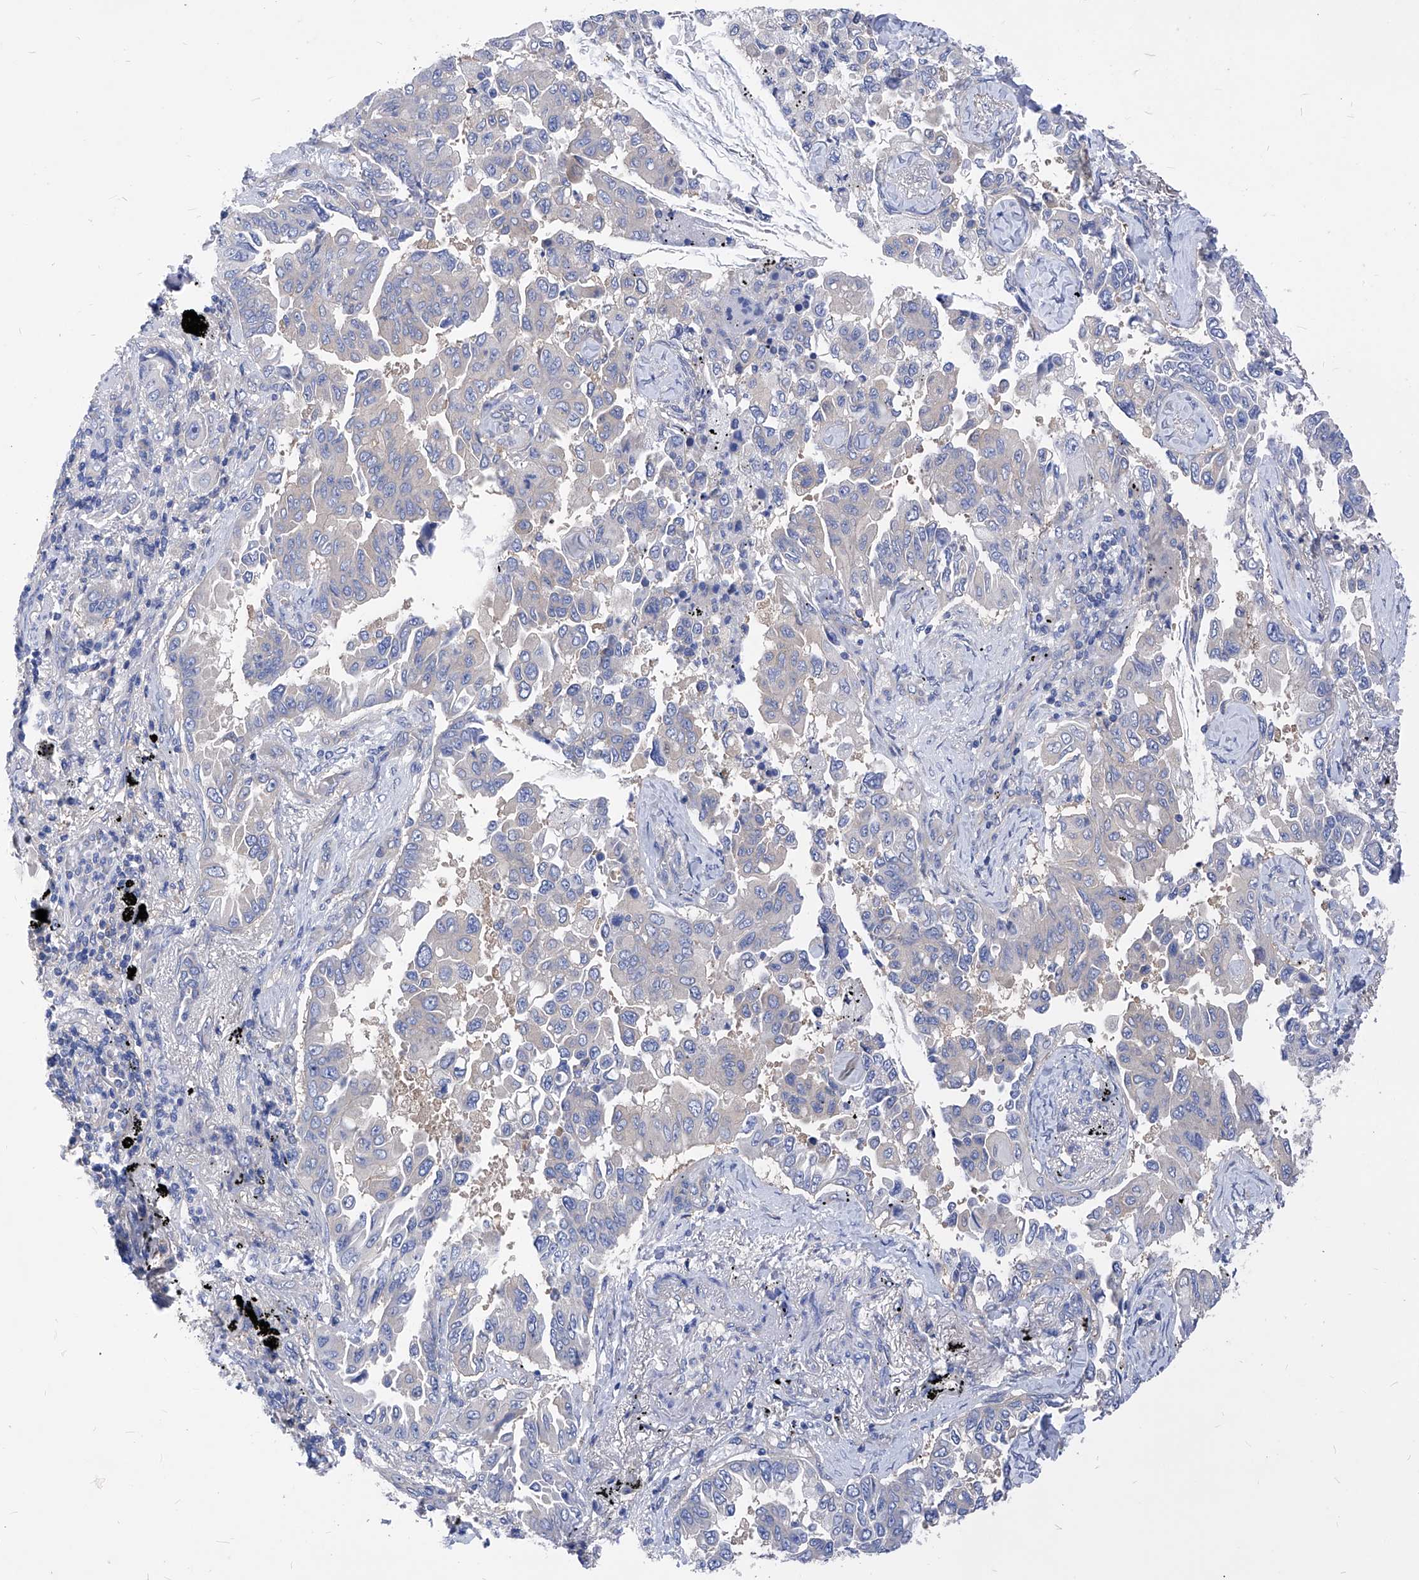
{"staining": {"intensity": "negative", "quantity": "none", "location": "none"}, "tissue": "lung cancer", "cell_type": "Tumor cells", "image_type": "cancer", "snomed": [{"axis": "morphology", "description": "Adenocarcinoma, NOS"}, {"axis": "topography", "description": "Lung"}], "caption": "Immunohistochemistry image of neoplastic tissue: human lung adenocarcinoma stained with DAB shows no significant protein staining in tumor cells.", "gene": "XPNPEP1", "patient": {"sex": "female", "age": 67}}